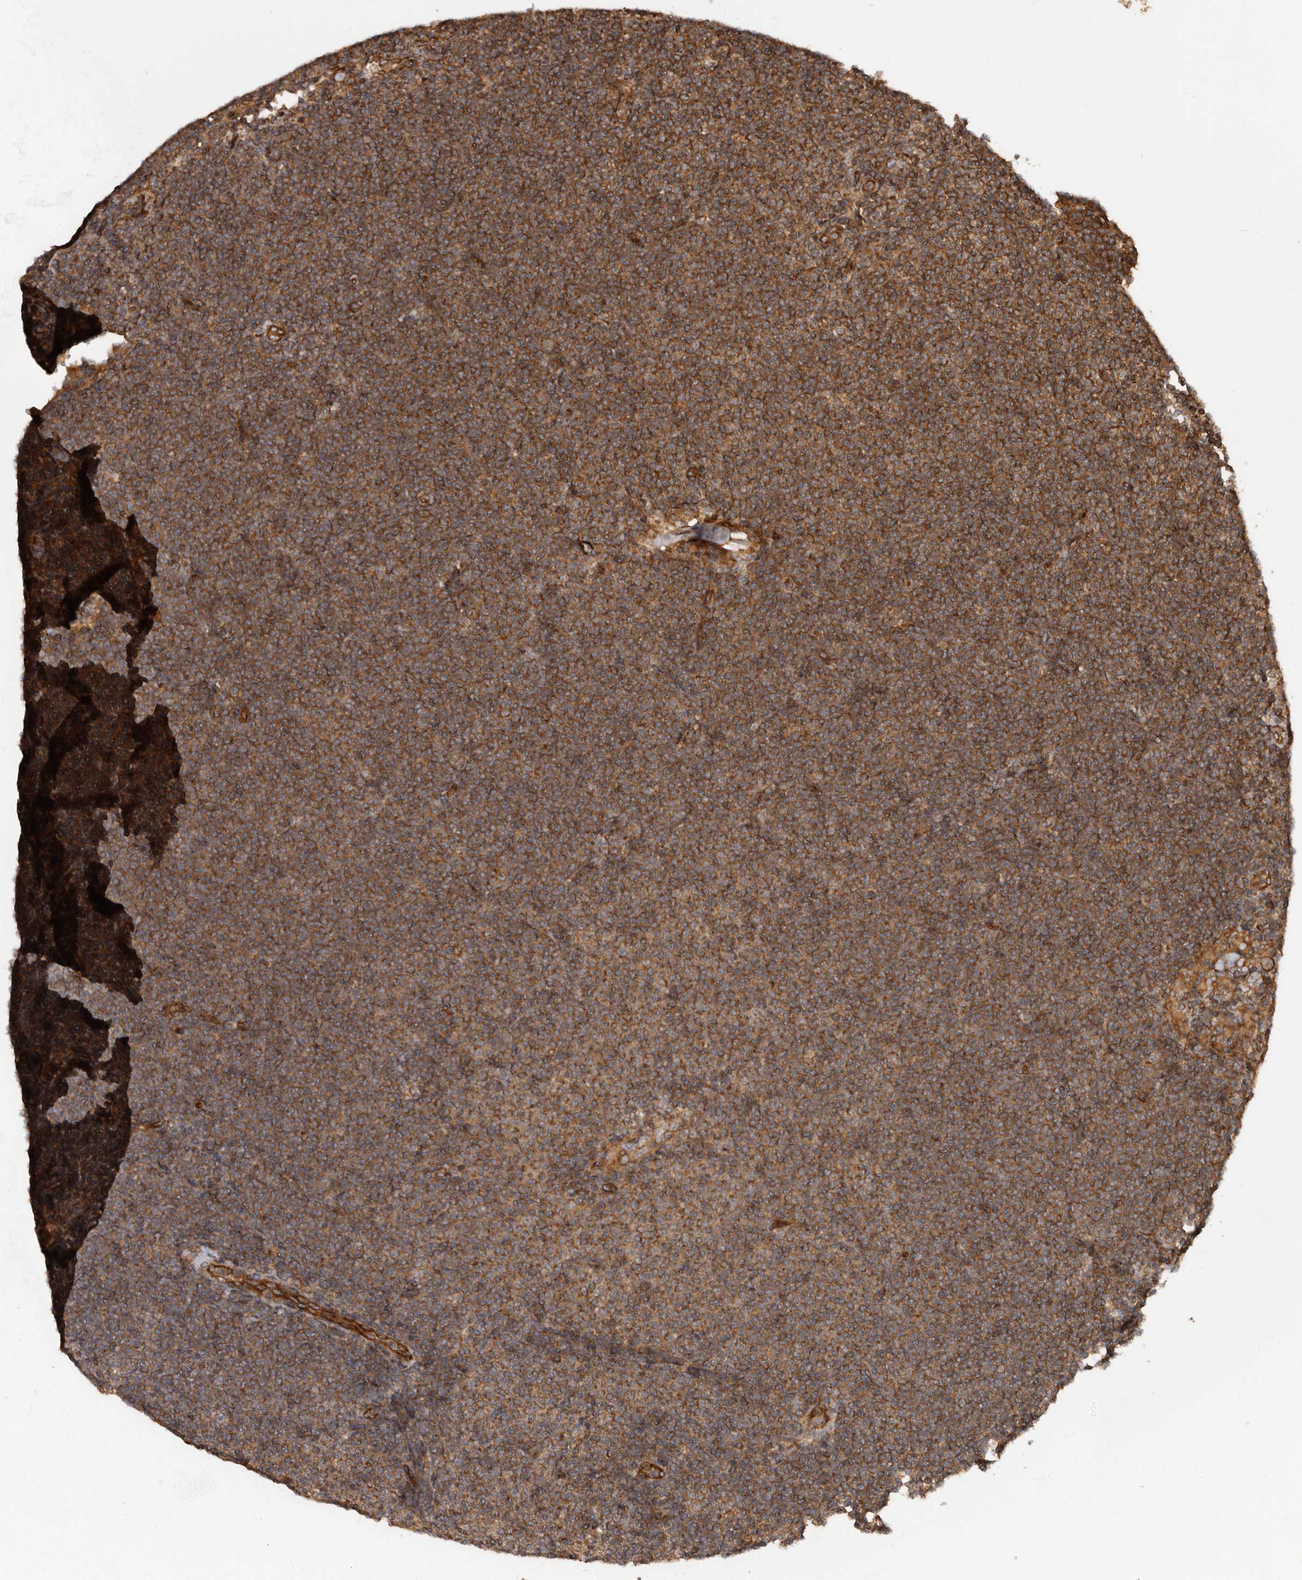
{"staining": {"intensity": "moderate", "quantity": ">75%", "location": "cytoplasmic/membranous"}, "tissue": "lymphoma", "cell_type": "Tumor cells", "image_type": "cancer", "snomed": [{"axis": "morphology", "description": "Malignant lymphoma, non-Hodgkin's type, Low grade"}, {"axis": "topography", "description": "Lymph node"}], "caption": "Low-grade malignant lymphoma, non-Hodgkin's type was stained to show a protein in brown. There is medium levels of moderate cytoplasmic/membranous positivity in approximately >75% of tumor cells. (DAB = brown stain, brightfield microscopy at high magnification).", "gene": "STK36", "patient": {"sex": "female", "age": 53}}